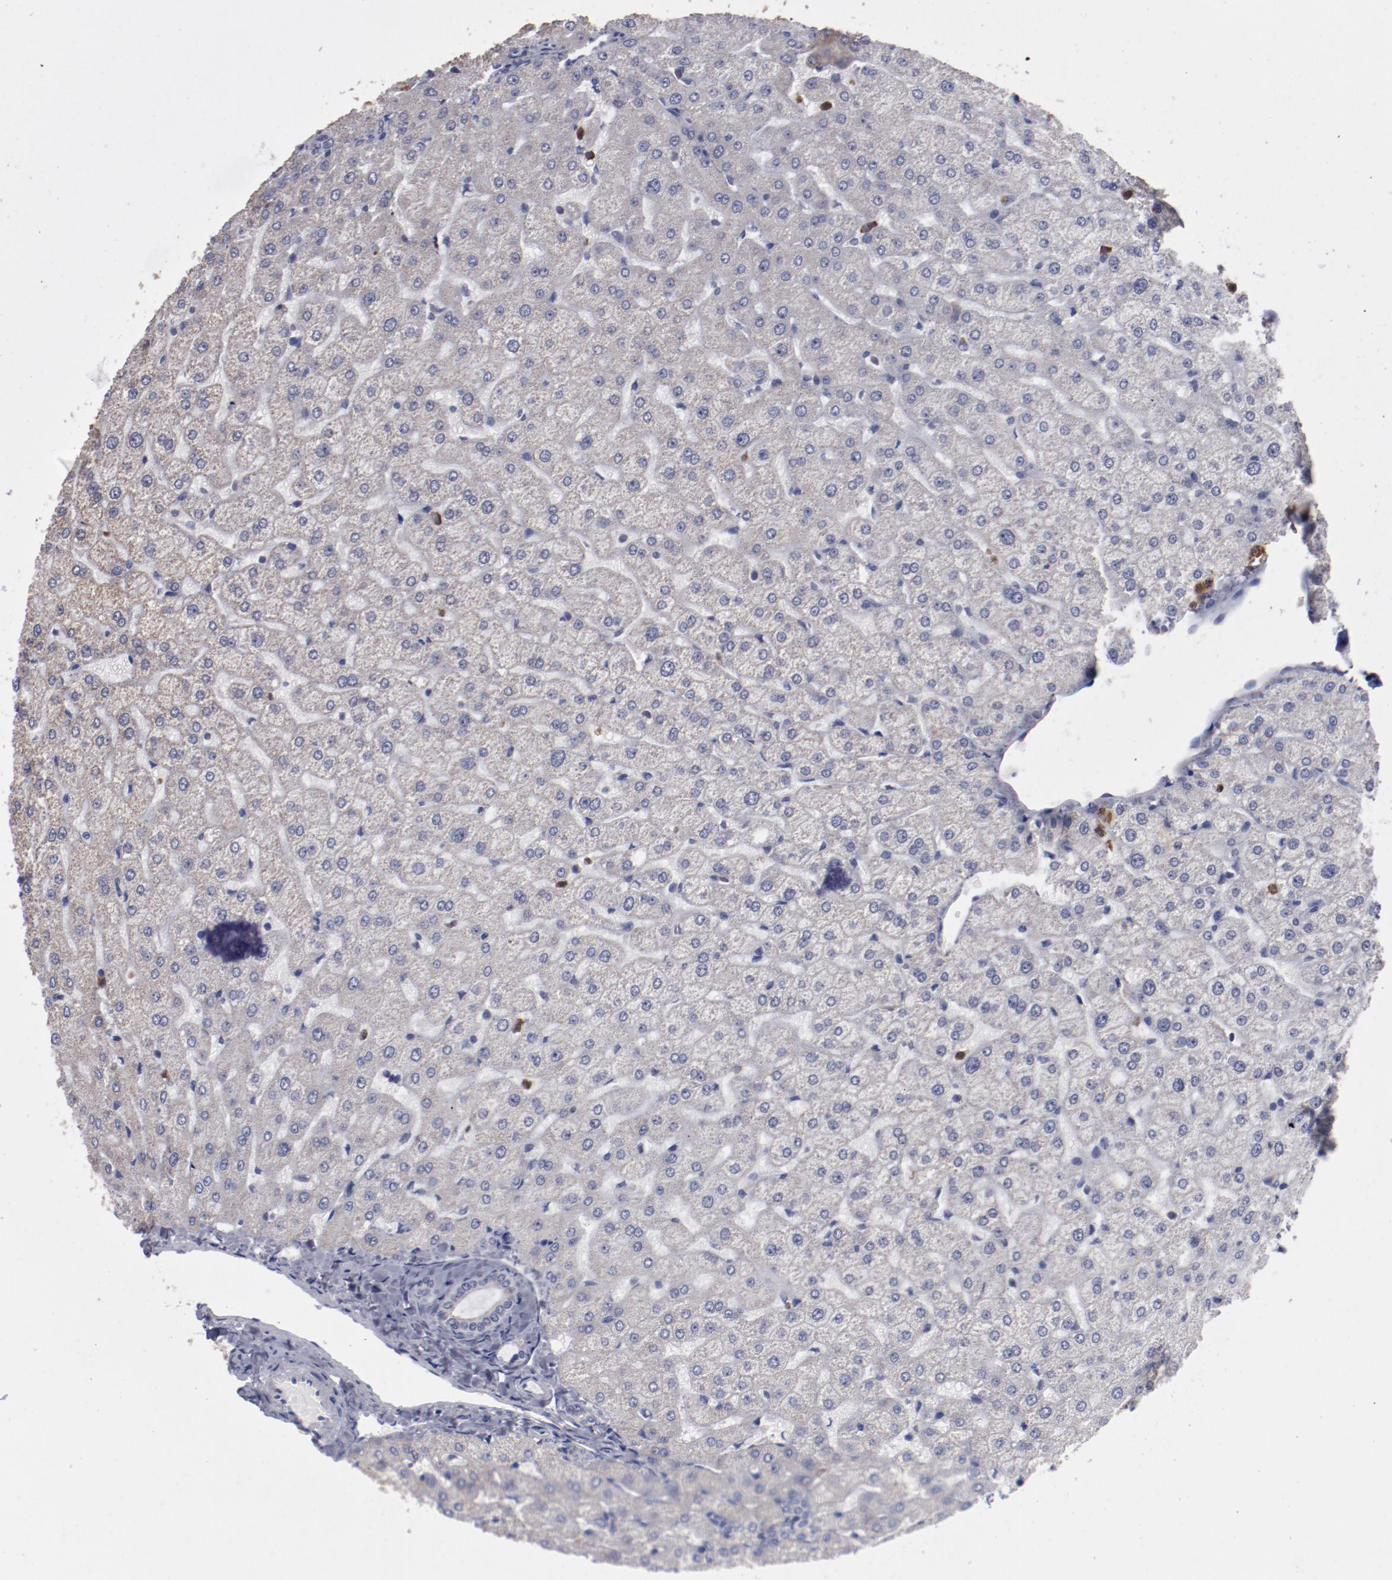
{"staining": {"intensity": "weak", "quantity": ">75%", "location": "cytoplasmic/membranous"}, "tissue": "liver", "cell_type": "Cholangiocytes", "image_type": "normal", "snomed": [{"axis": "morphology", "description": "Normal tissue, NOS"}, {"axis": "morphology", "description": "Fibrosis, NOS"}, {"axis": "topography", "description": "Liver"}], "caption": "High-power microscopy captured an immunohistochemistry (IHC) micrograph of benign liver, revealing weak cytoplasmic/membranous positivity in approximately >75% of cholangiocytes. The staining was performed using DAB (3,3'-diaminobenzidine), with brown indicating positive protein expression. Nuclei are stained blue with hematoxylin.", "gene": "FGR", "patient": {"sex": "female", "age": 29}}